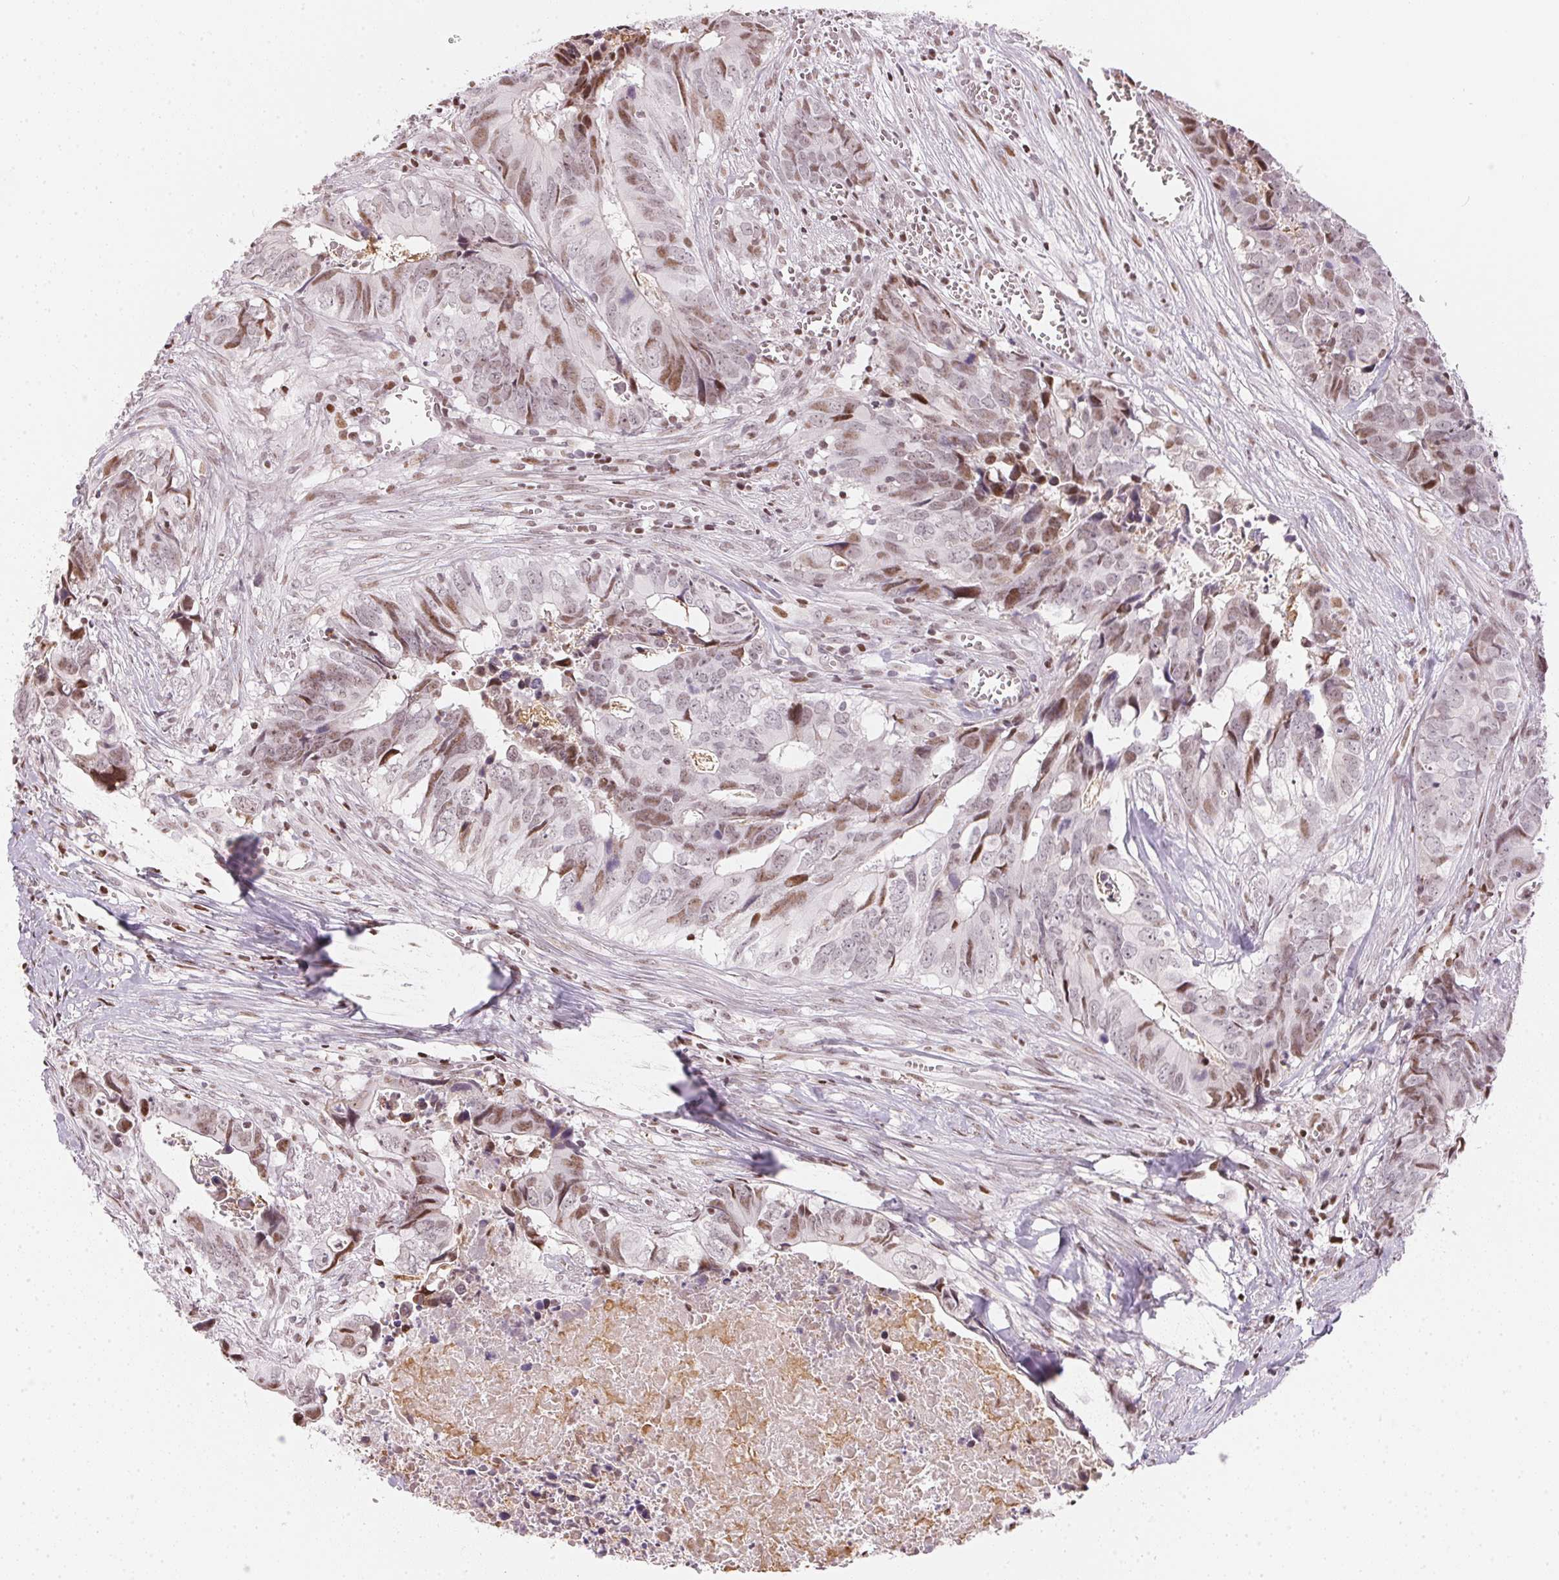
{"staining": {"intensity": "moderate", "quantity": "<25%", "location": "nuclear"}, "tissue": "colorectal cancer", "cell_type": "Tumor cells", "image_type": "cancer", "snomed": [{"axis": "morphology", "description": "Adenocarcinoma, NOS"}, {"axis": "topography", "description": "Colon"}], "caption": "This image reveals colorectal adenocarcinoma stained with immunohistochemistry (IHC) to label a protein in brown. The nuclear of tumor cells show moderate positivity for the protein. Nuclei are counter-stained blue.", "gene": "KAT6A", "patient": {"sex": "female", "age": 82}}